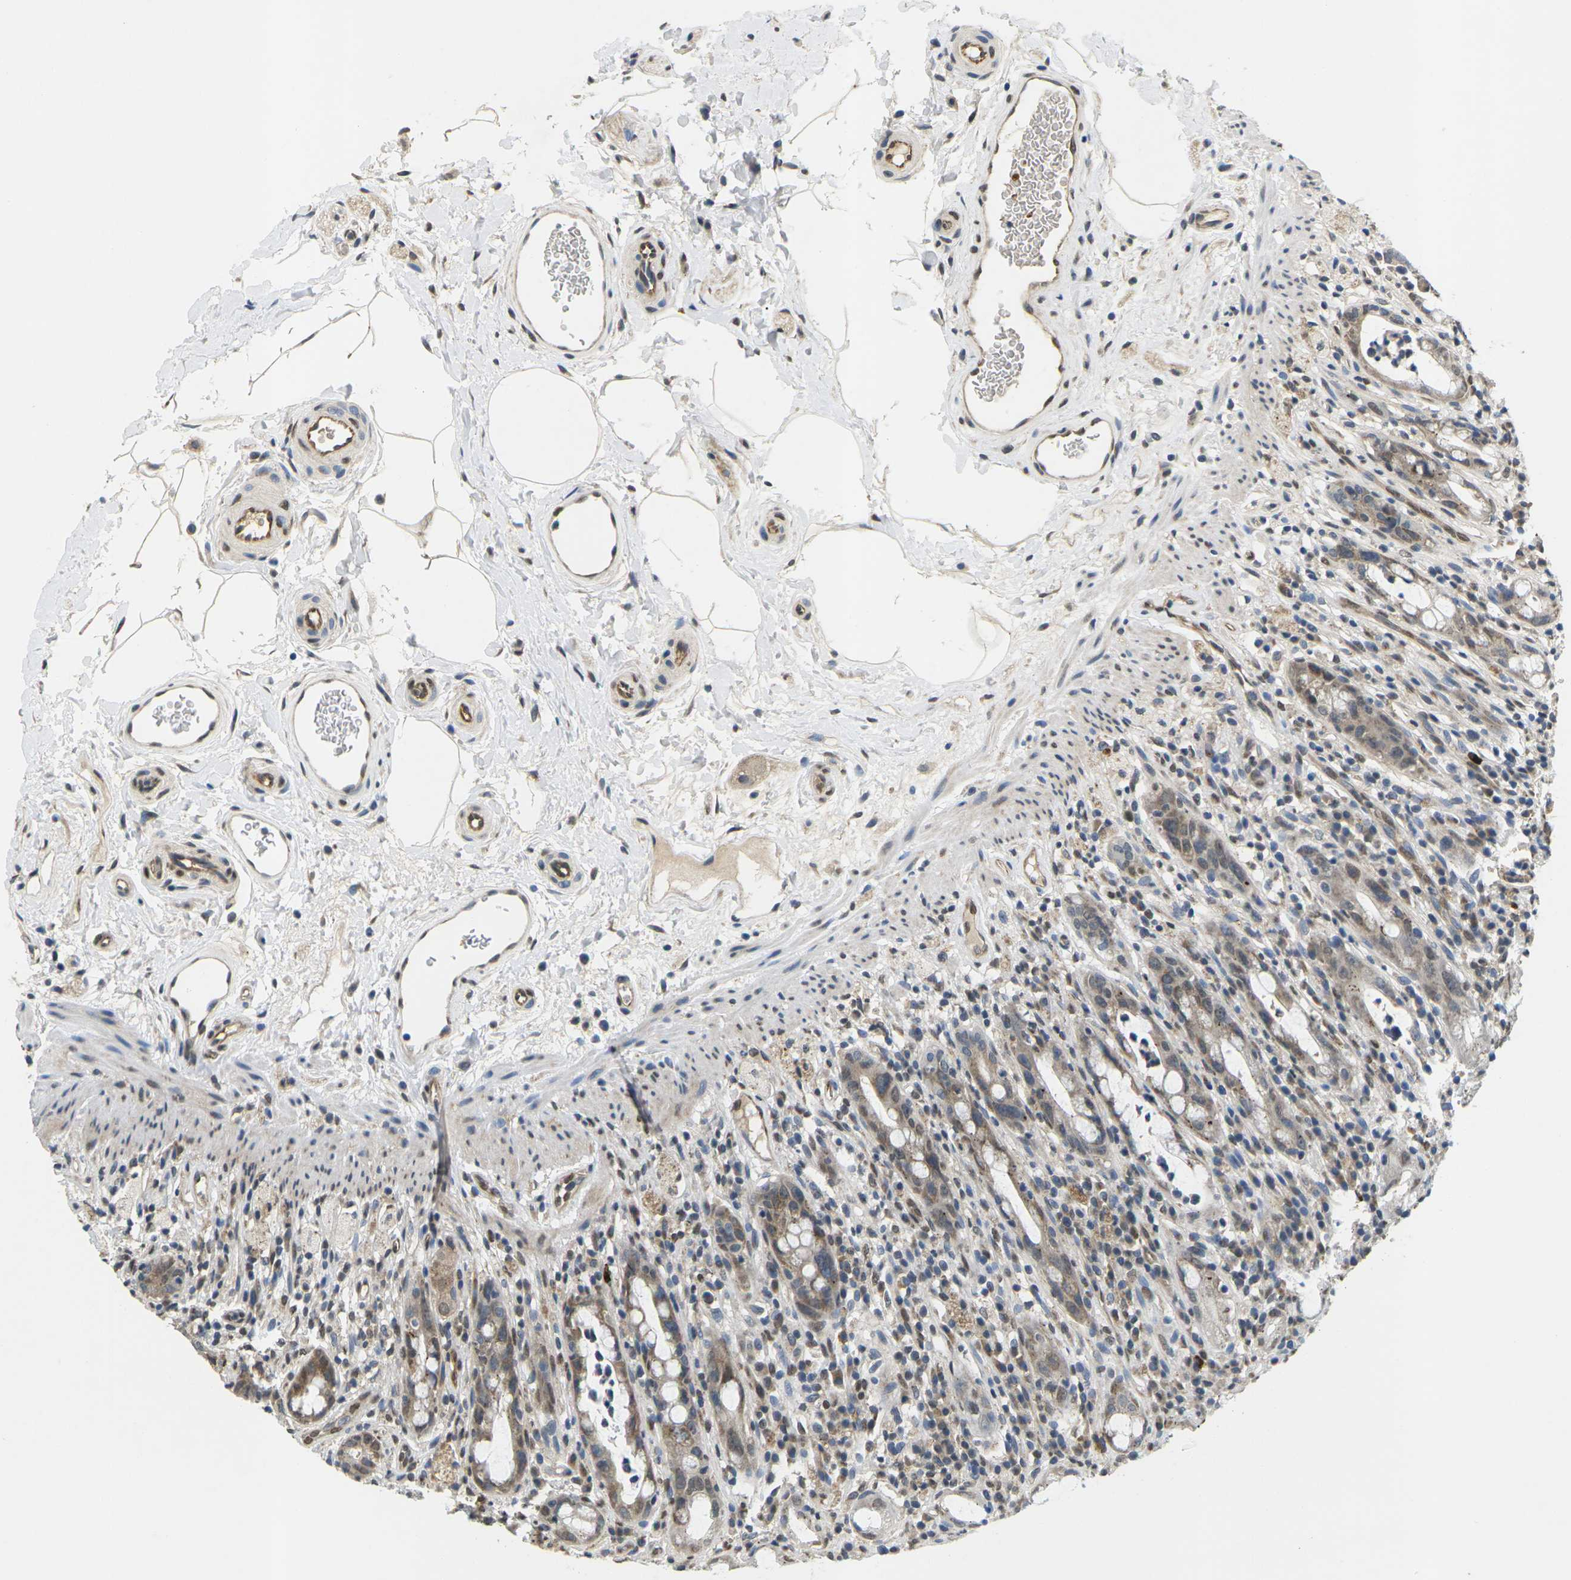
{"staining": {"intensity": "moderate", "quantity": "<25%", "location": "cytoplasmic/membranous,nuclear"}, "tissue": "rectum", "cell_type": "Glandular cells", "image_type": "normal", "snomed": [{"axis": "morphology", "description": "Normal tissue, NOS"}, {"axis": "topography", "description": "Rectum"}], "caption": "Benign rectum shows moderate cytoplasmic/membranous,nuclear expression in approximately <25% of glandular cells, visualized by immunohistochemistry. (DAB (3,3'-diaminobenzidine) IHC, brown staining for protein, blue staining for nuclei).", "gene": "ERBB4", "patient": {"sex": "male", "age": 44}}